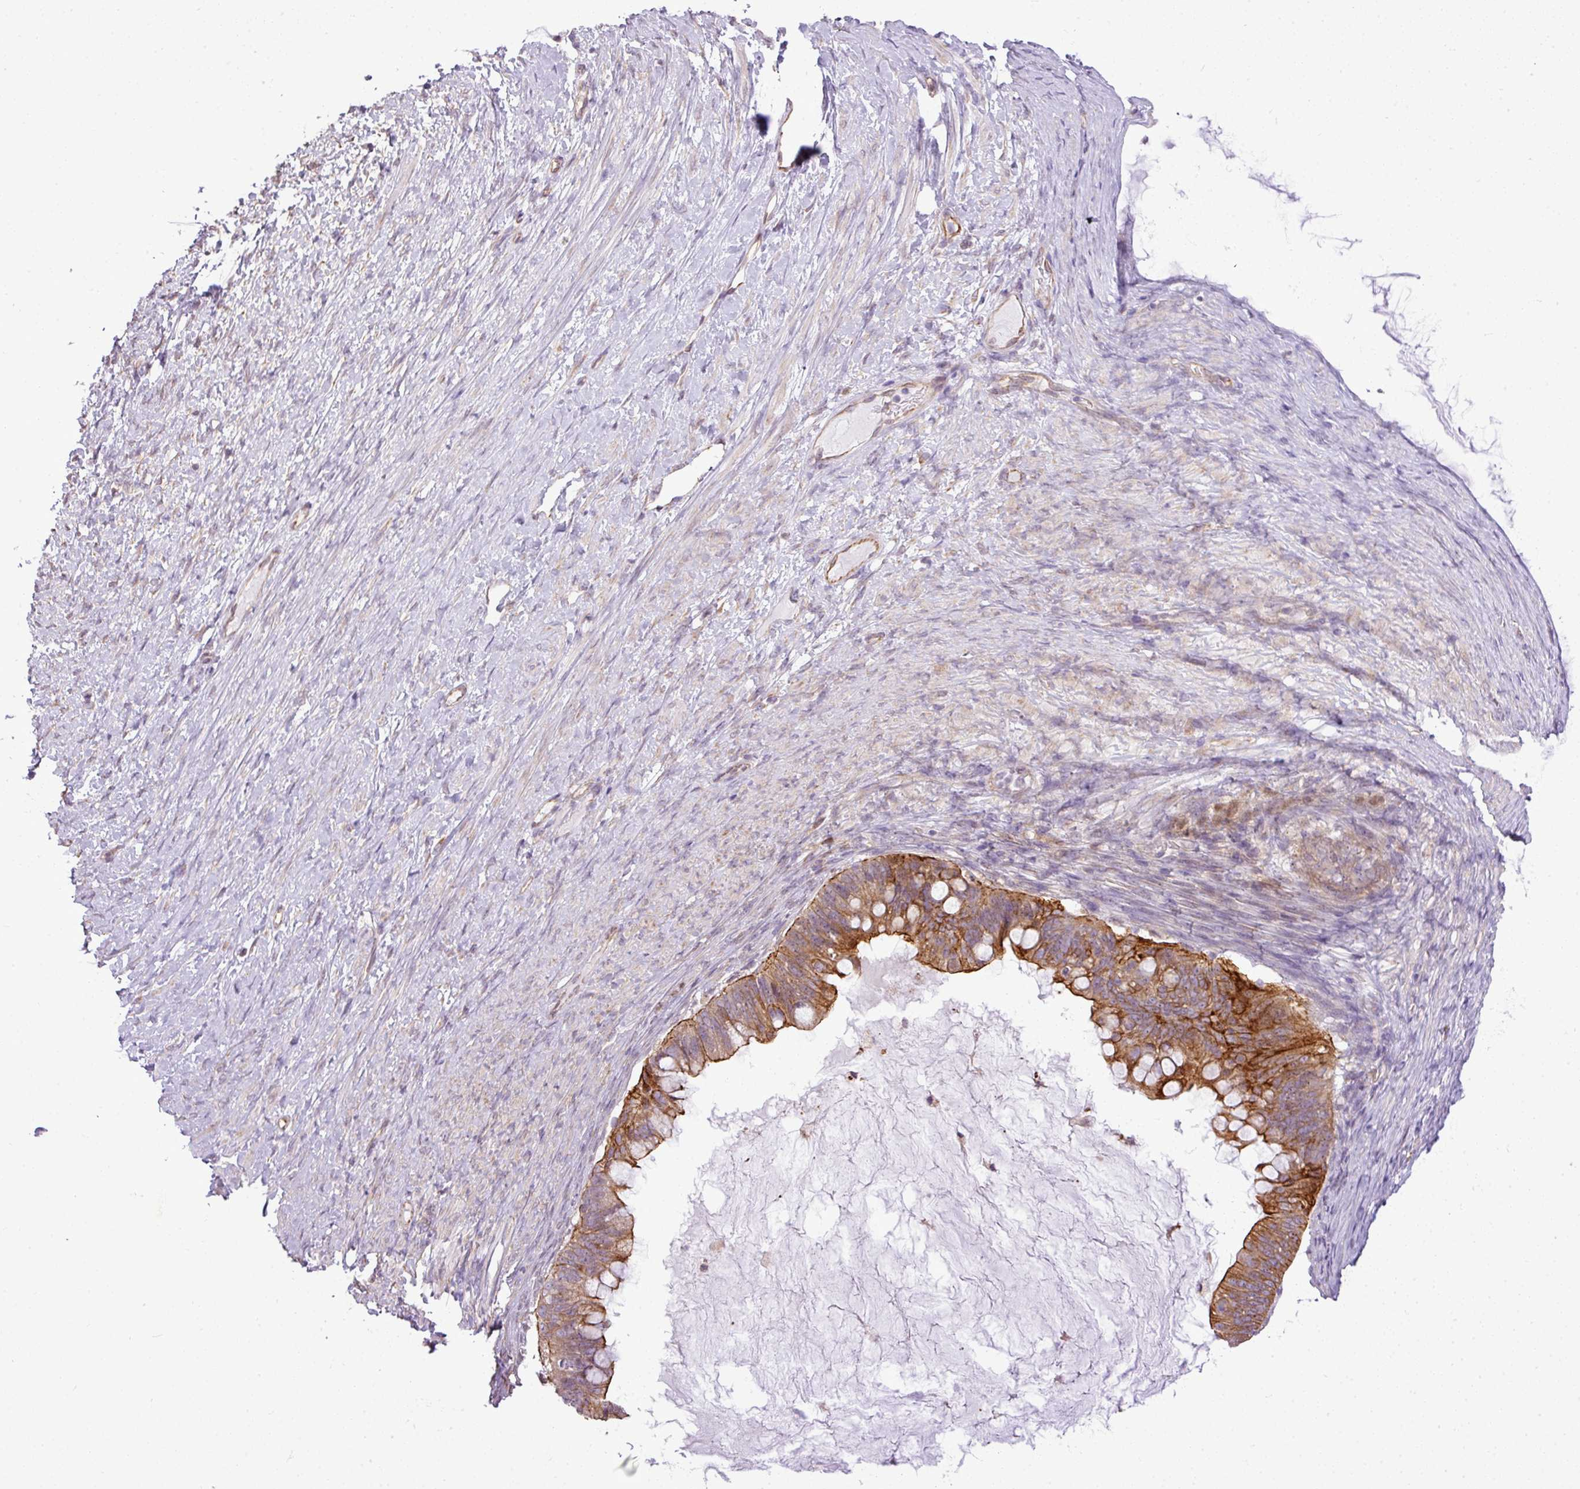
{"staining": {"intensity": "strong", "quantity": "25%-75%", "location": "cytoplasmic/membranous"}, "tissue": "ovarian cancer", "cell_type": "Tumor cells", "image_type": "cancer", "snomed": [{"axis": "morphology", "description": "Cystadenocarcinoma, mucinous, NOS"}, {"axis": "topography", "description": "Ovary"}], "caption": "Human ovarian cancer stained with a brown dye demonstrates strong cytoplasmic/membranous positive expression in approximately 25%-75% of tumor cells.", "gene": "COX18", "patient": {"sex": "female", "age": 61}}